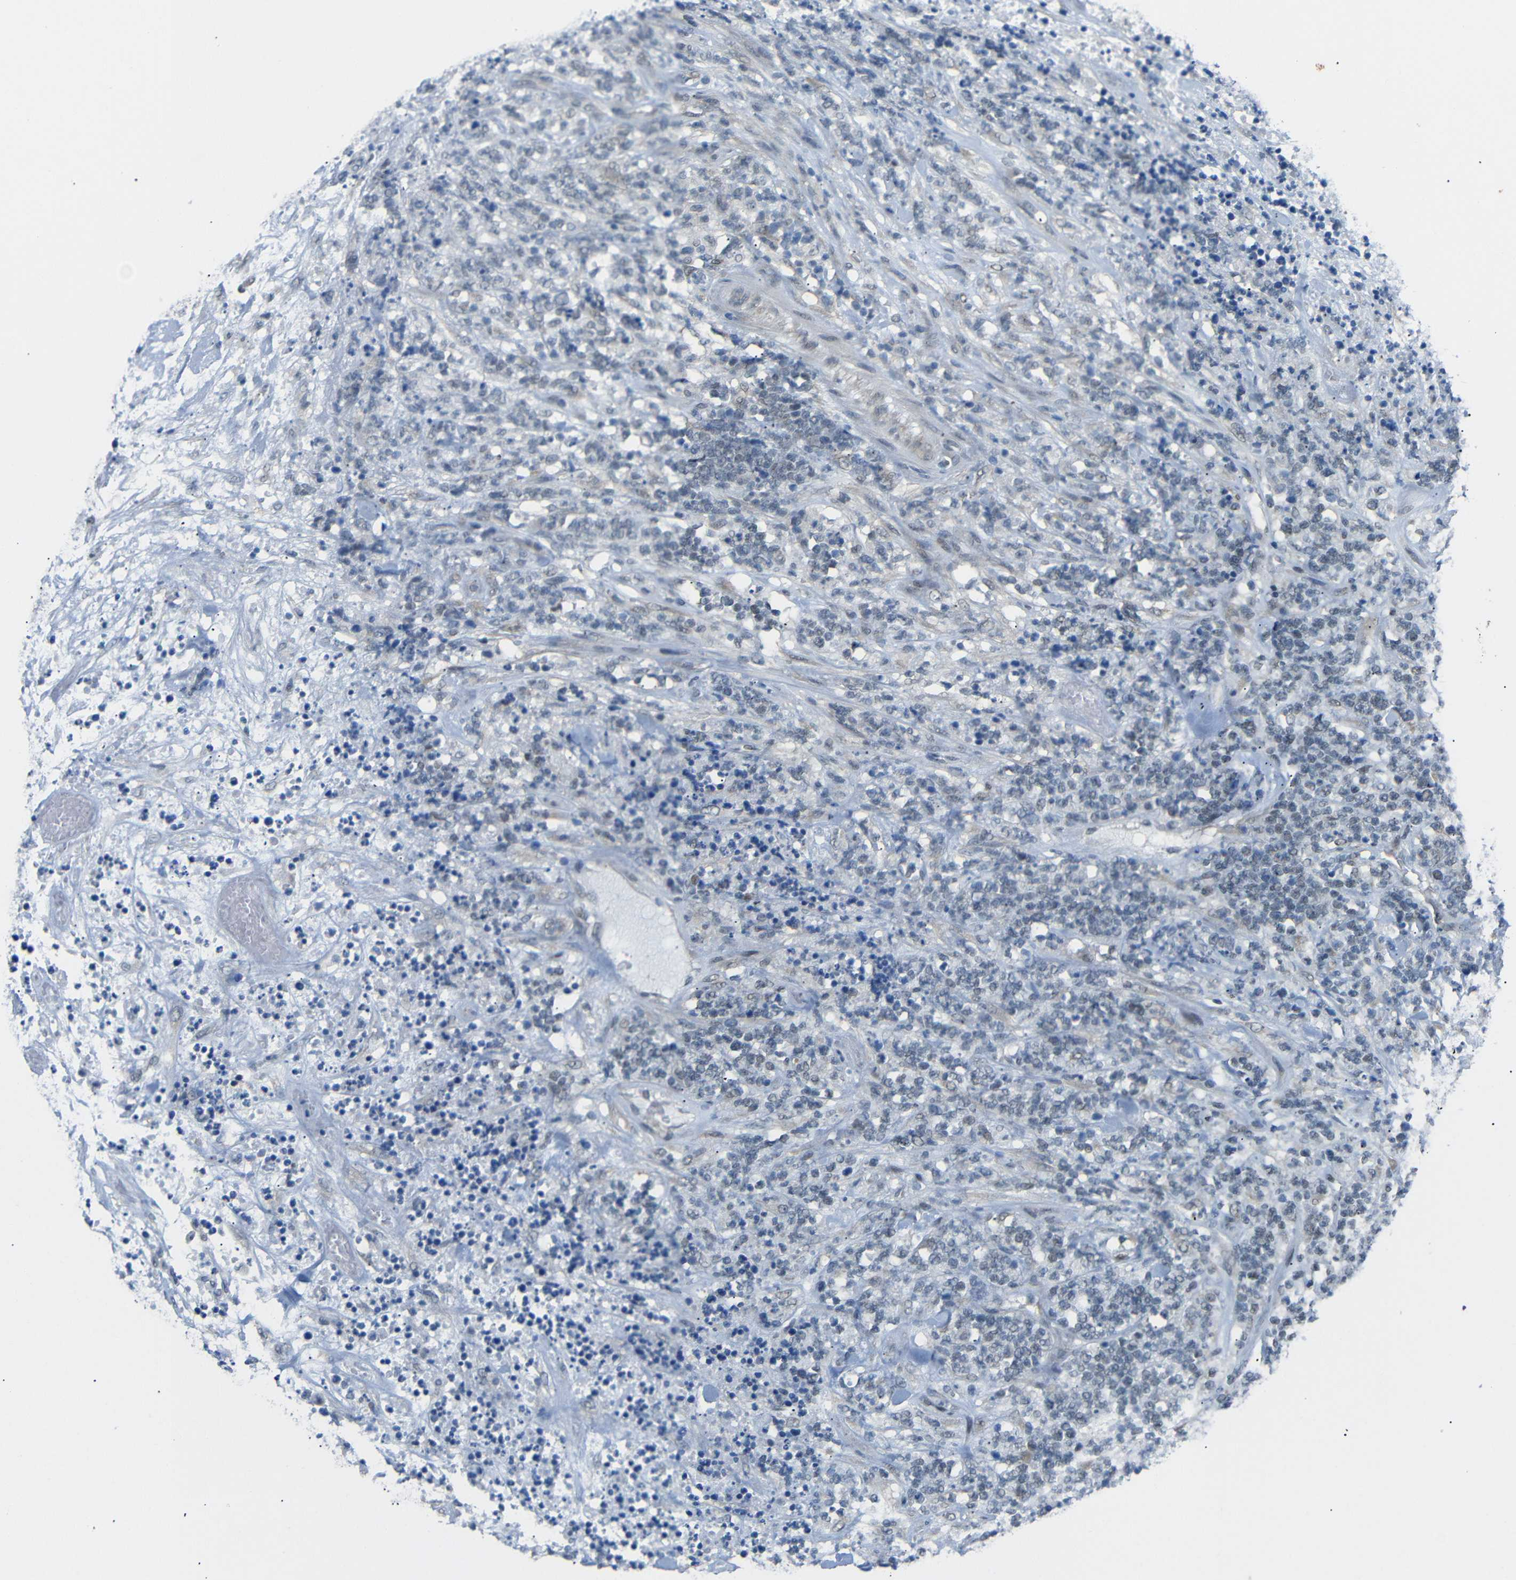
{"staining": {"intensity": "negative", "quantity": "none", "location": "none"}, "tissue": "lymphoma", "cell_type": "Tumor cells", "image_type": "cancer", "snomed": [{"axis": "morphology", "description": "Malignant lymphoma, non-Hodgkin's type, High grade"}, {"axis": "topography", "description": "Soft tissue"}], "caption": "Micrograph shows no protein expression in tumor cells of high-grade malignant lymphoma, non-Hodgkin's type tissue.", "gene": "GPR158", "patient": {"sex": "male", "age": 18}}